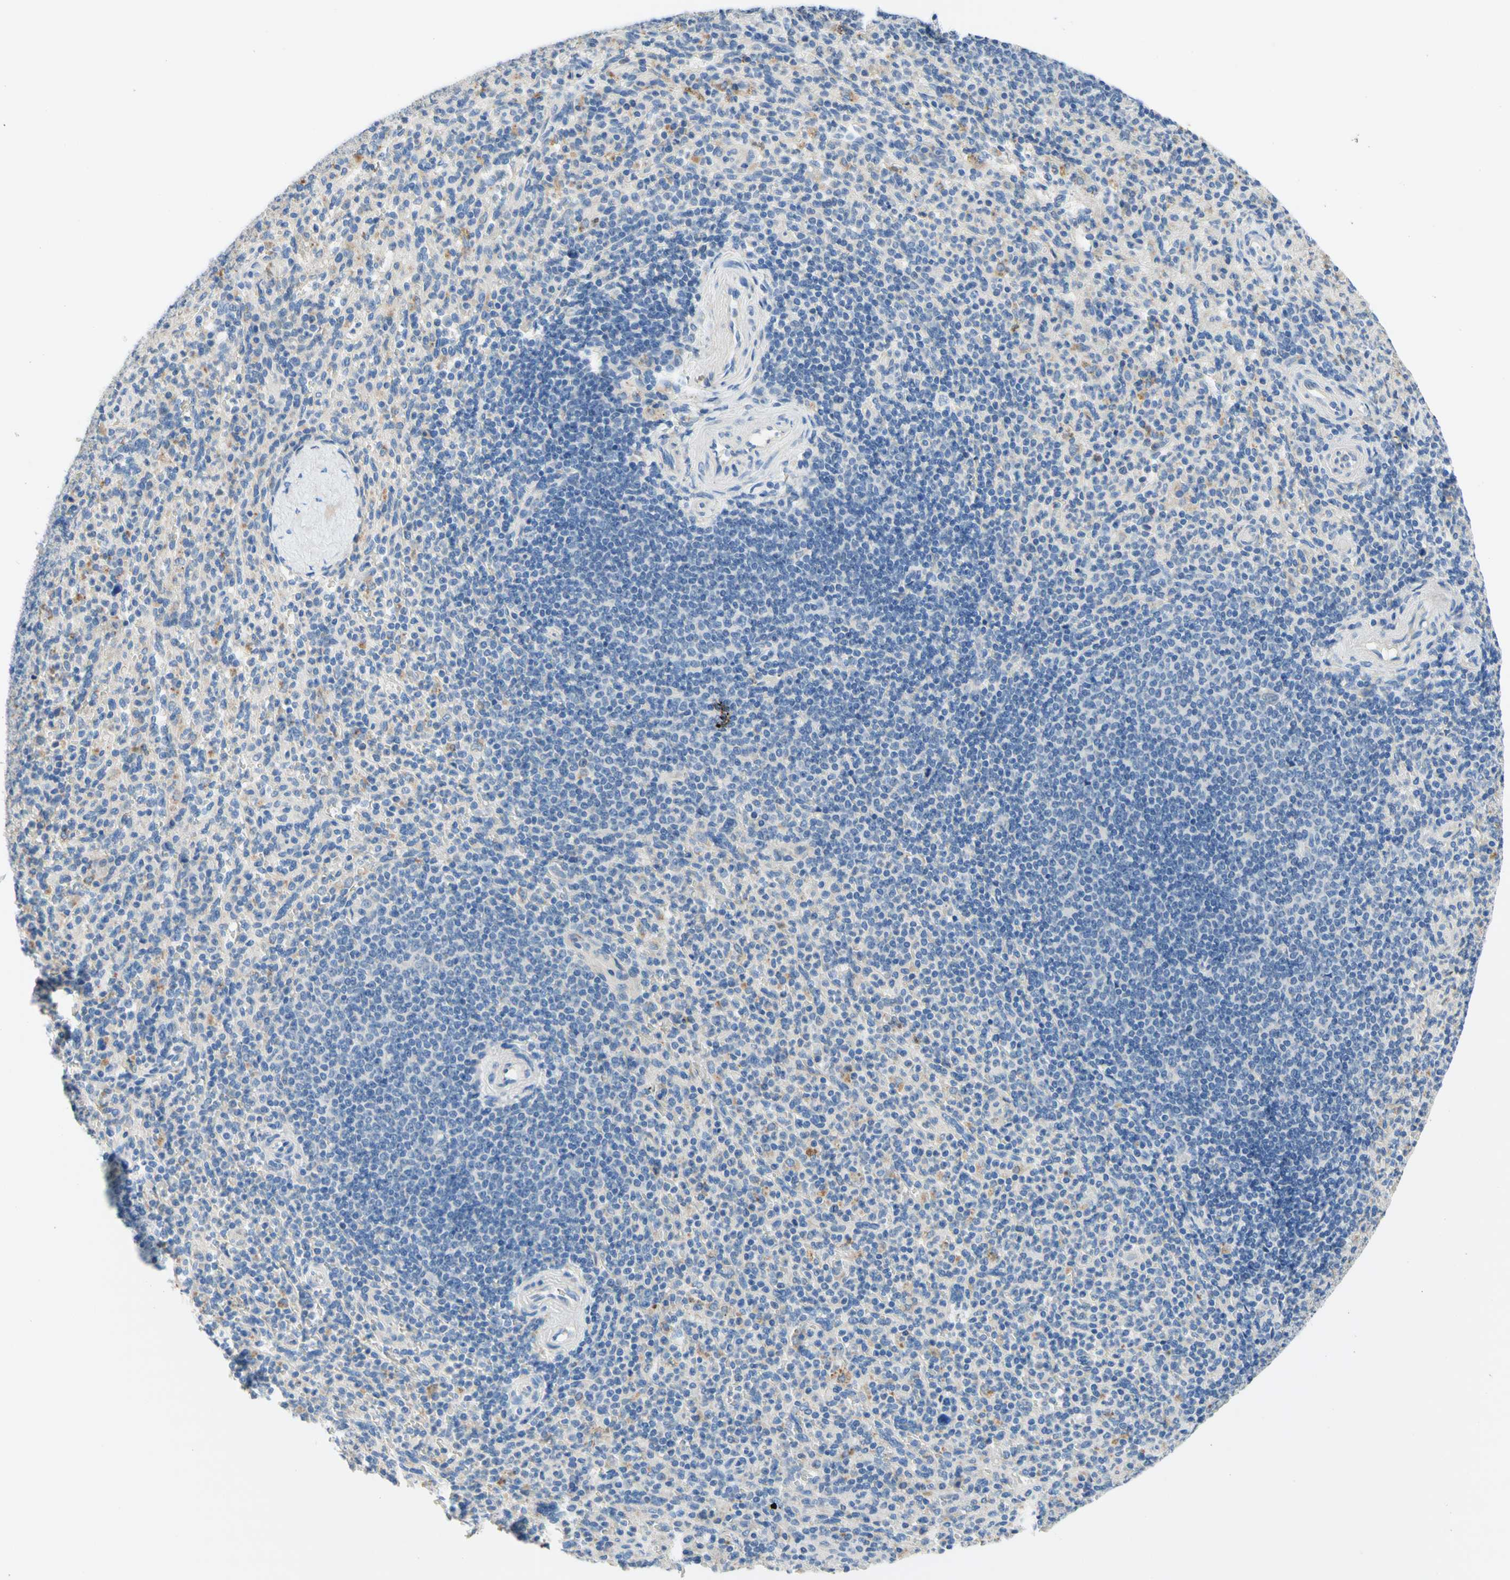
{"staining": {"intensity": "moderate", "quantity": "<25%", "location": "cytoplasmic/membranous"}, "tissue": "spleen", "cell_type": "Cells in red pulp", "image_type": "normal", "snomed": [{"axis": "morphology", "description": "Normal tissue, NOS"}, {"axis": "topography", "description": "Spleen"}], "caption": "Immunohistochemical staining of benign human spleen displays low levels of moderate cytoplasmic/membranous expression in approximately <25% of cells in red pulp. (Stains: DAB (3,3'-diaminobenzidine) in brown, nuclei in blue, Microscopy: brightfield microscopy at high magnification).", "gene": "F3", "patient": {"sex": "male", "age": 36}}